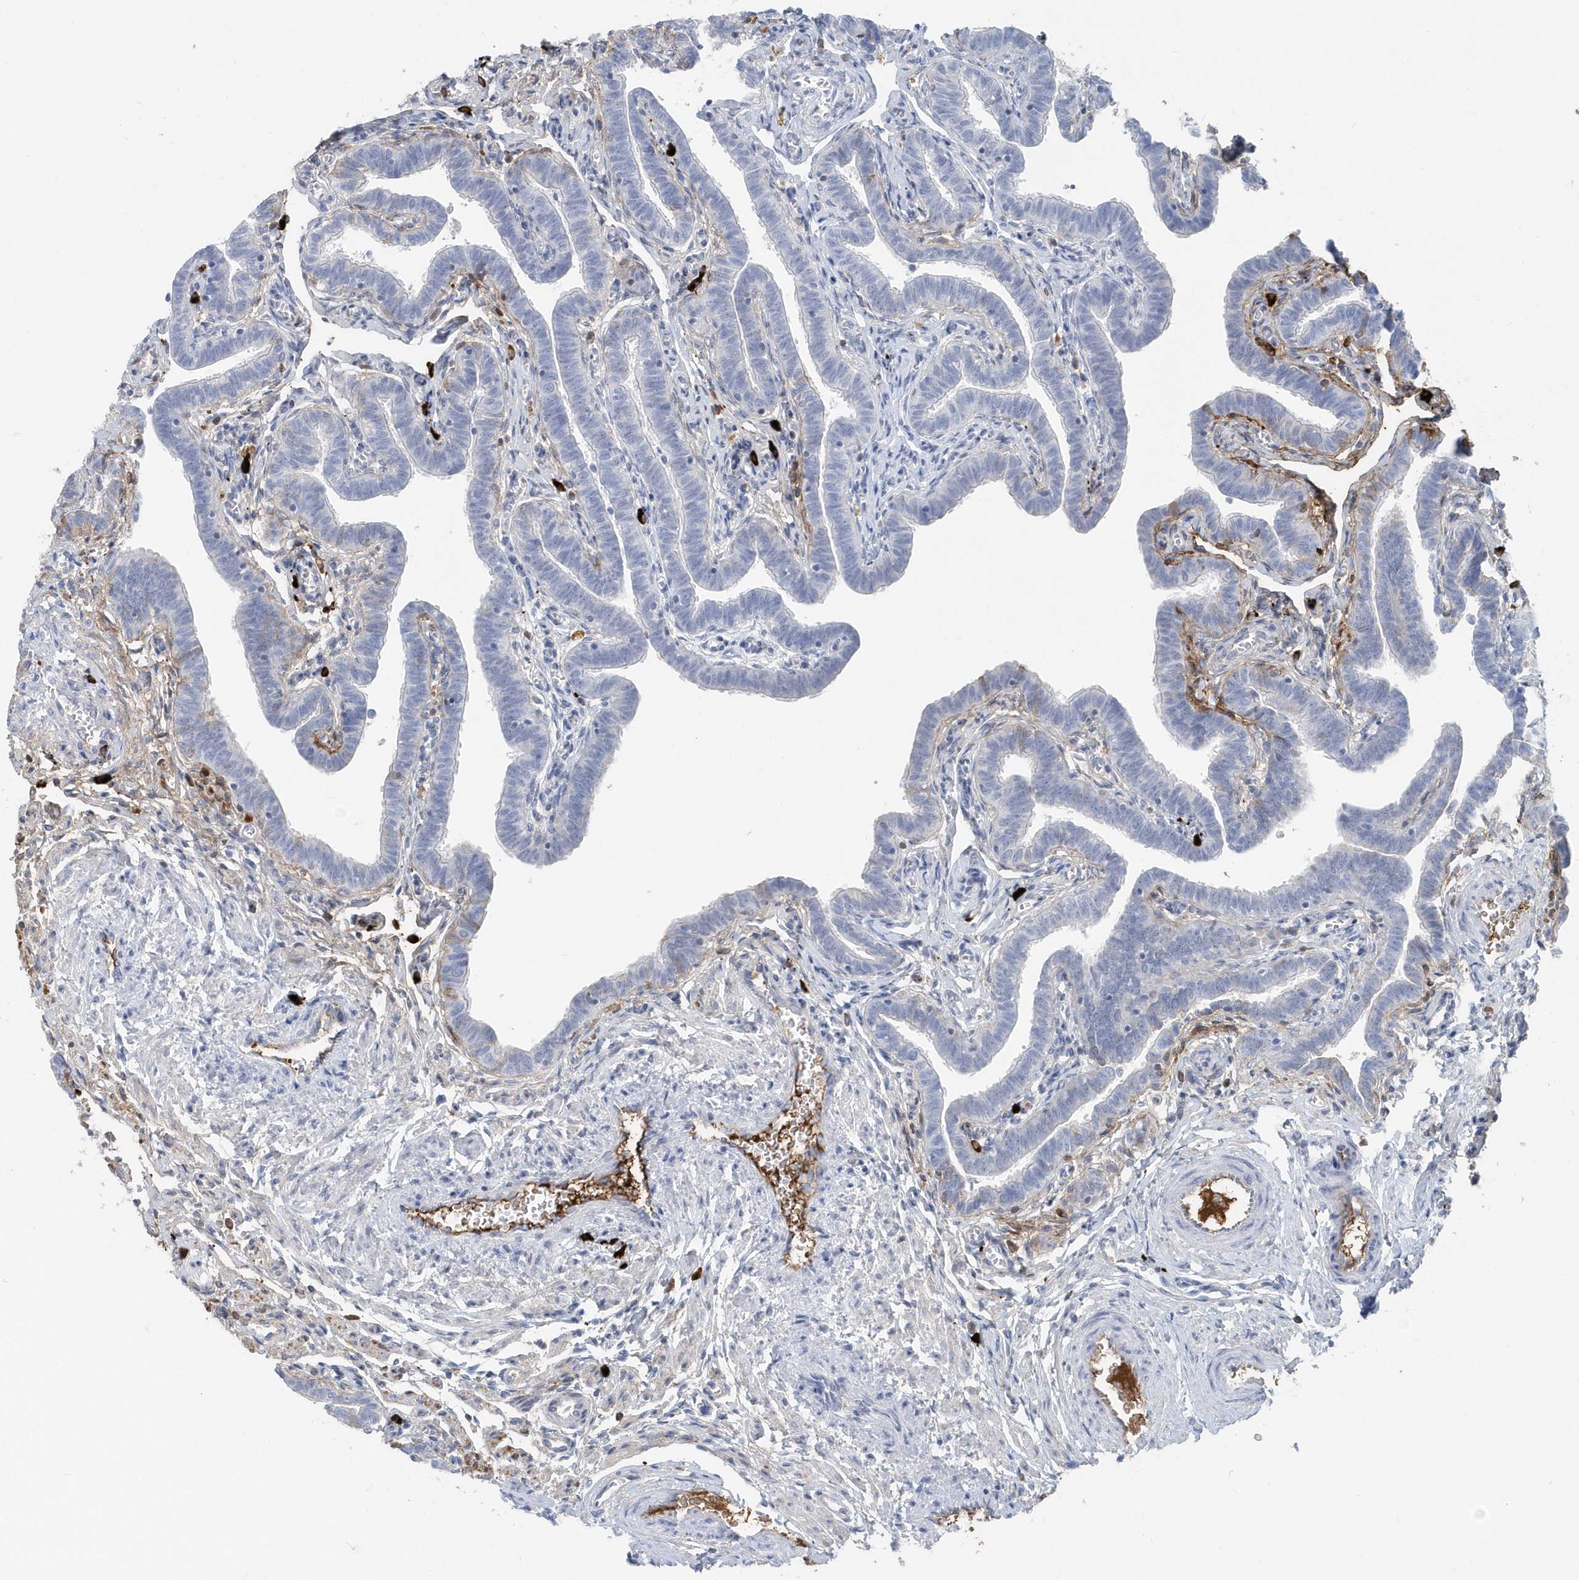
{"staining": {"intensity": "negative", "quantity": "none", "location": "none"}, "tissue": "fallopian tube", "cell_type": "Glandular cells", "image_type": "normal", "snomed": [{"axis": "morphology", "description": "Normal tissue, NOS"}, {"axis": "topography", "description": "Fallopian tube"}], "caption": "This is a micrograph of IHC staining of normal fallopian tube, which shows no expression in glandular cells.", "gene": "JCHAIN", "patient": {"sex": "female", "age": 36}}